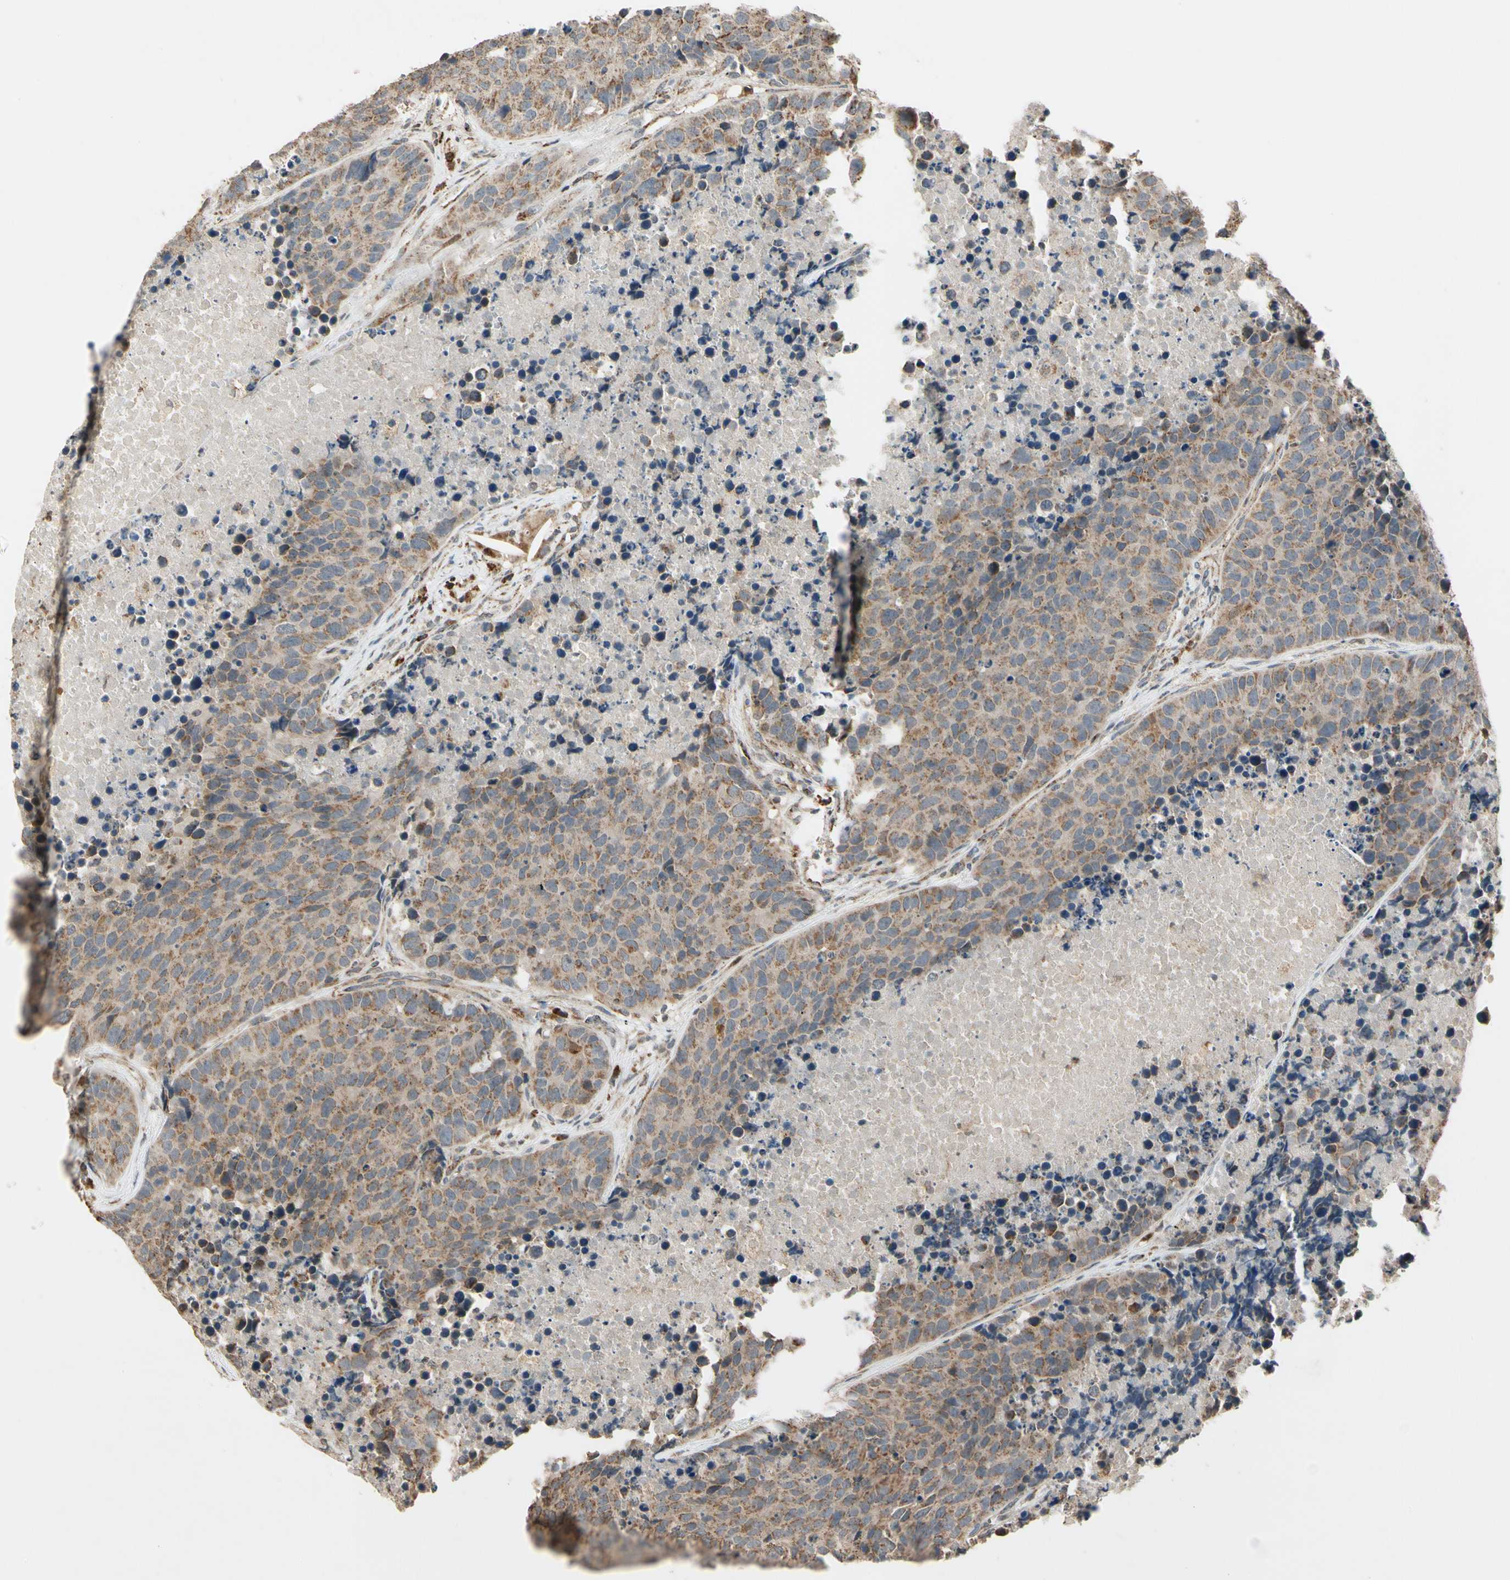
{"staining": {"intensity": "weak", "quantity": ">75%", "location": "cytoplasmic/membranous"}, "tissue": "carcinoid", "cell_type": "Tumor cells", "image_type": "cancer", "snomed": [{"axis": "morphology", "description": "Carcinoid, malignant, NOS"}, {"axis": "topography", "description": "Lung"}], "caption": "High-magnification brightfield microscopy of carcinoid stained with DAB (3,3'-diaminobenzidine) (brown) and counterstained with hematoxylin (blue). tumor cells exhibit weak cytoplasmic/membranous expression is appreciated in approximately>75% of cells. (DAB (3,3'-diaminobenzidine) IHC with brightfield microscopy, high magnification).", "gene": "PRDX5", "patient": {"sex": "male", "age": 60}}